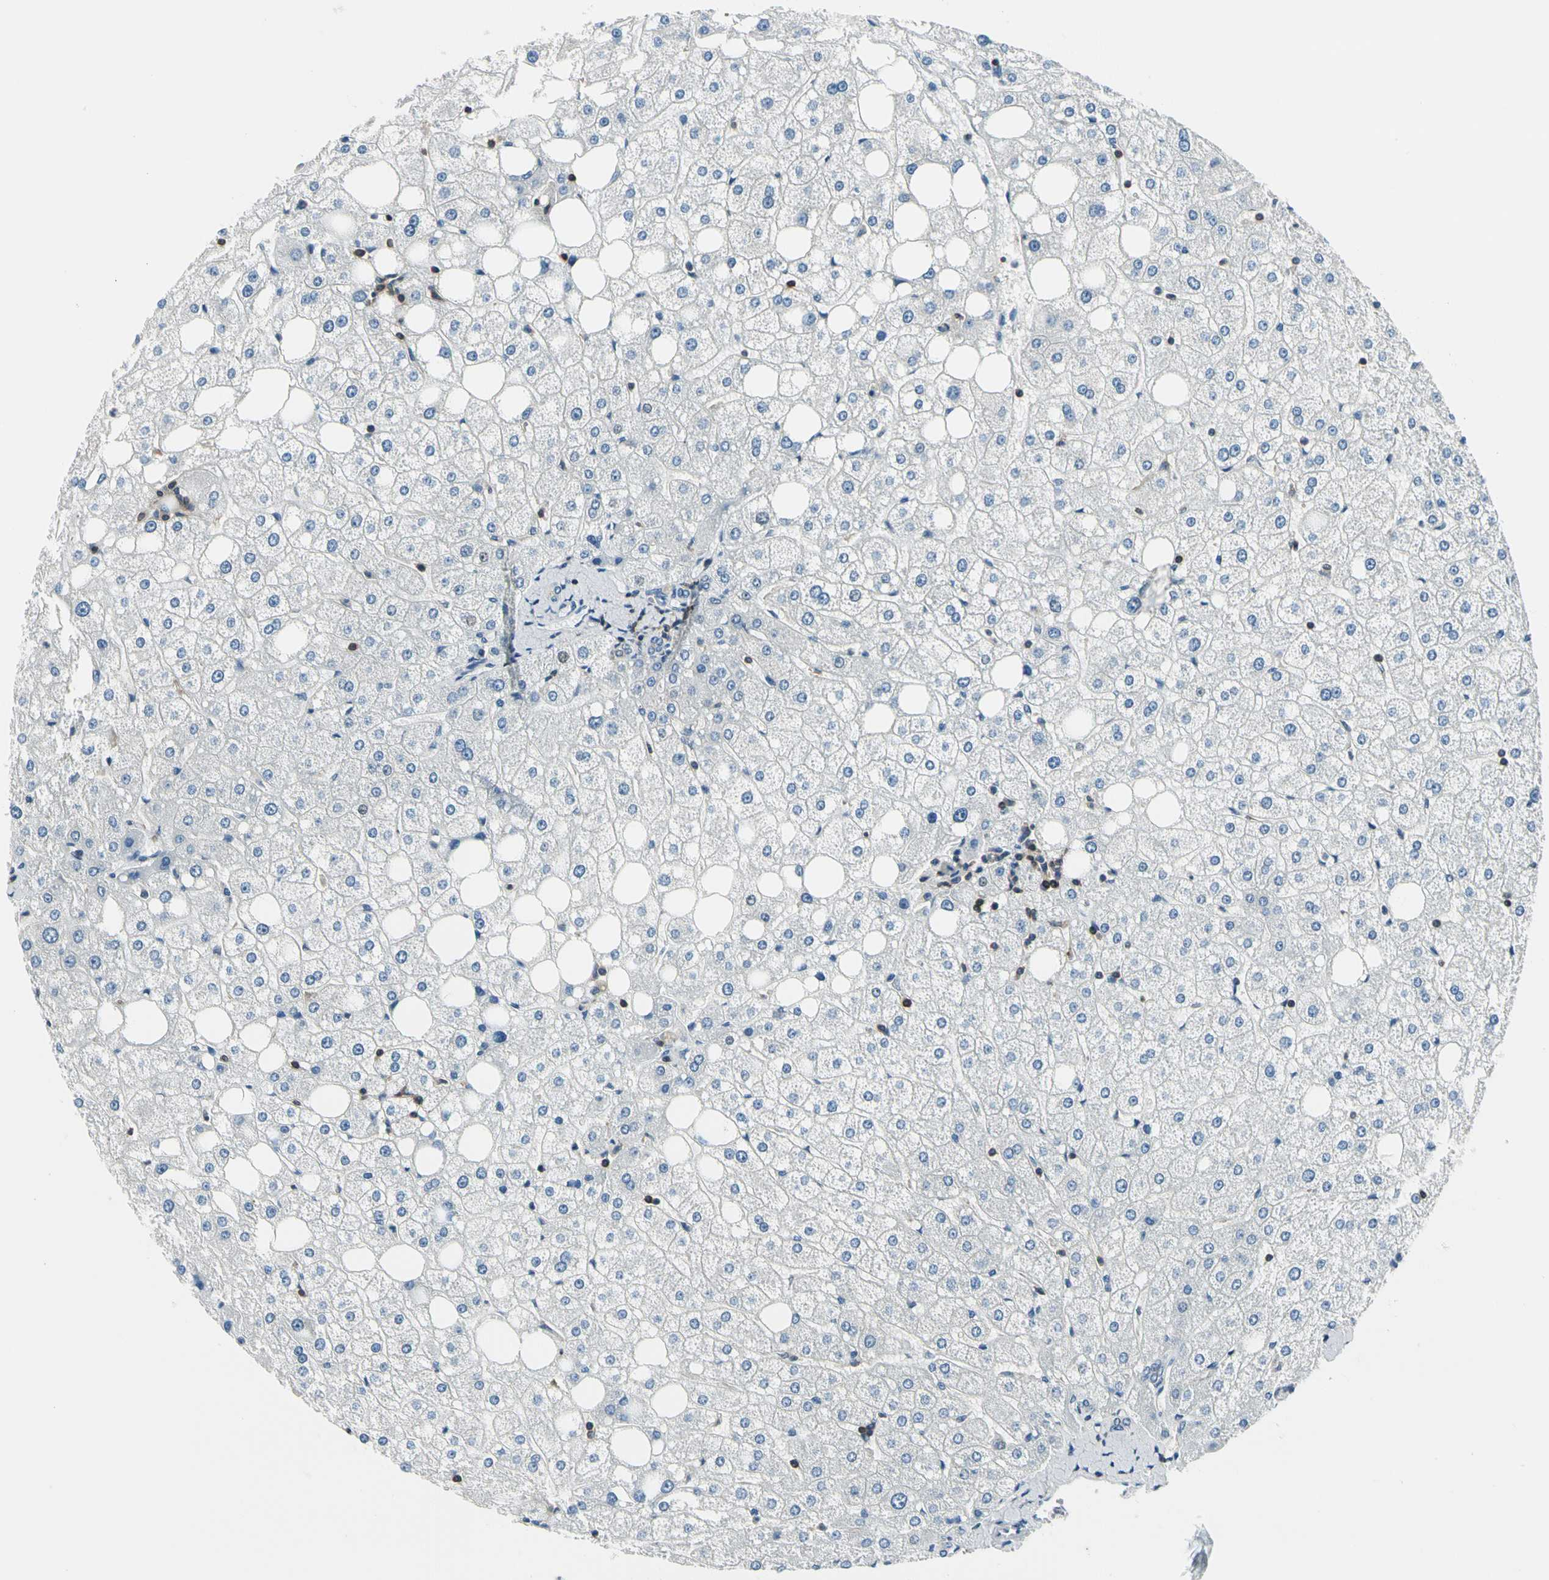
{"staining": {"intensity": "negative", "quantity": "none", "location": "none"}, "tissue": "liver", "cell_type": "Cholangiocytes", "image_type": "normal", "snomed": [{"axis": "morphology", "description": "Normal tissue, NOS"}, {"axis": "topography", "description": "Liver"}], "caption": "Cholangiocytes show no significant staining in benign liver.", "gene": "CAPZA2", "patient": {"sex": "male", "age": 35}}